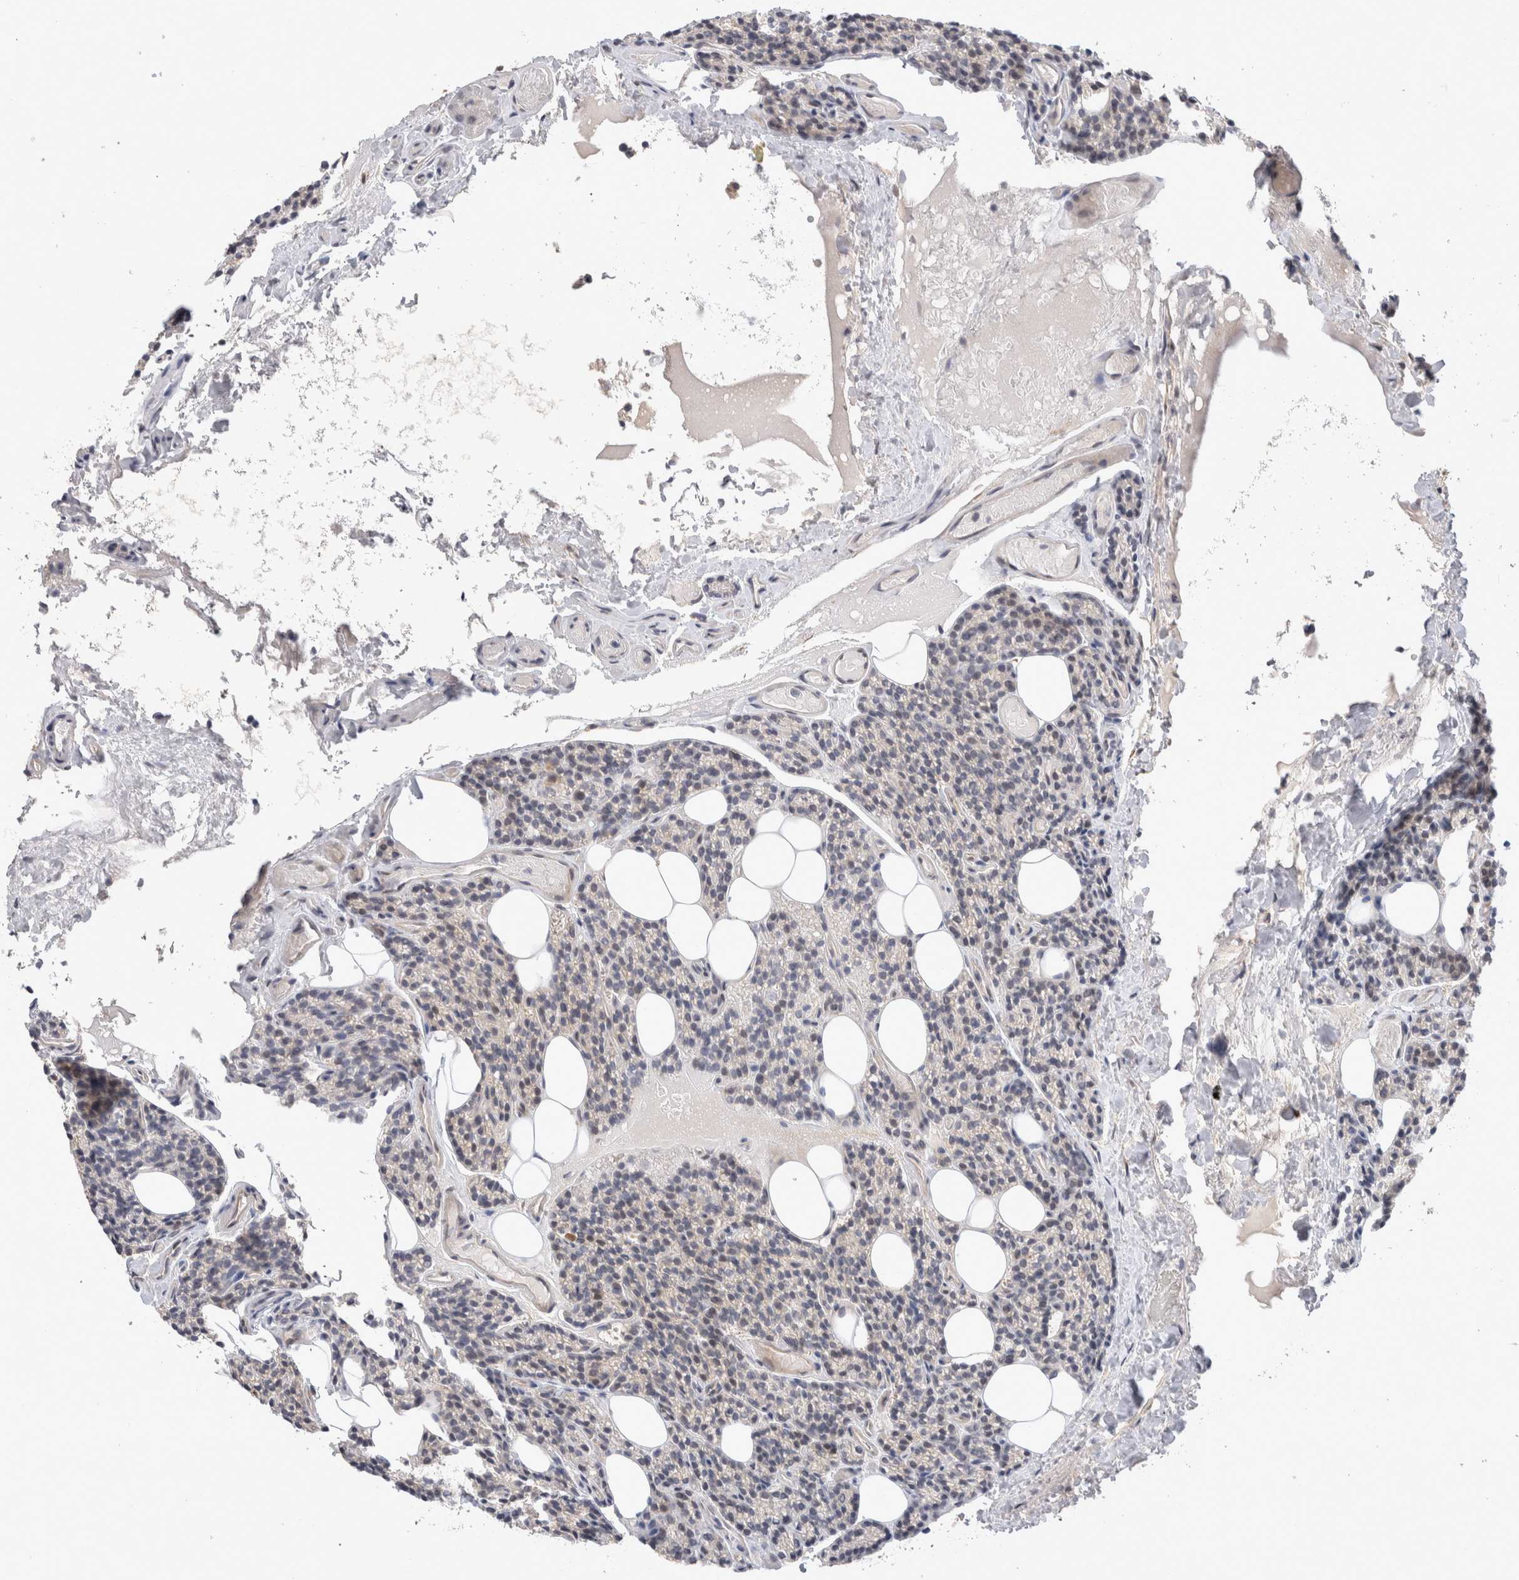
{"staining": {"intensity": "negative", "quantity": "none", "location": "none"}, "tissue": "parathyroid gland", "cell_type": "Glandular cells", "image_type": "normal", "snomed": [{"axis": "morphology", "description": "Normal tissue, NOS"}, {"axis": "topography", "description": "Parathyroid gland"}], "caption": "The immunohistochemistry (IHC) histopathology image has no significant expression in glandular cells of parathyroid gland.", "gene": "TCF4", "patient": {"sex": "female", "age": 85}}